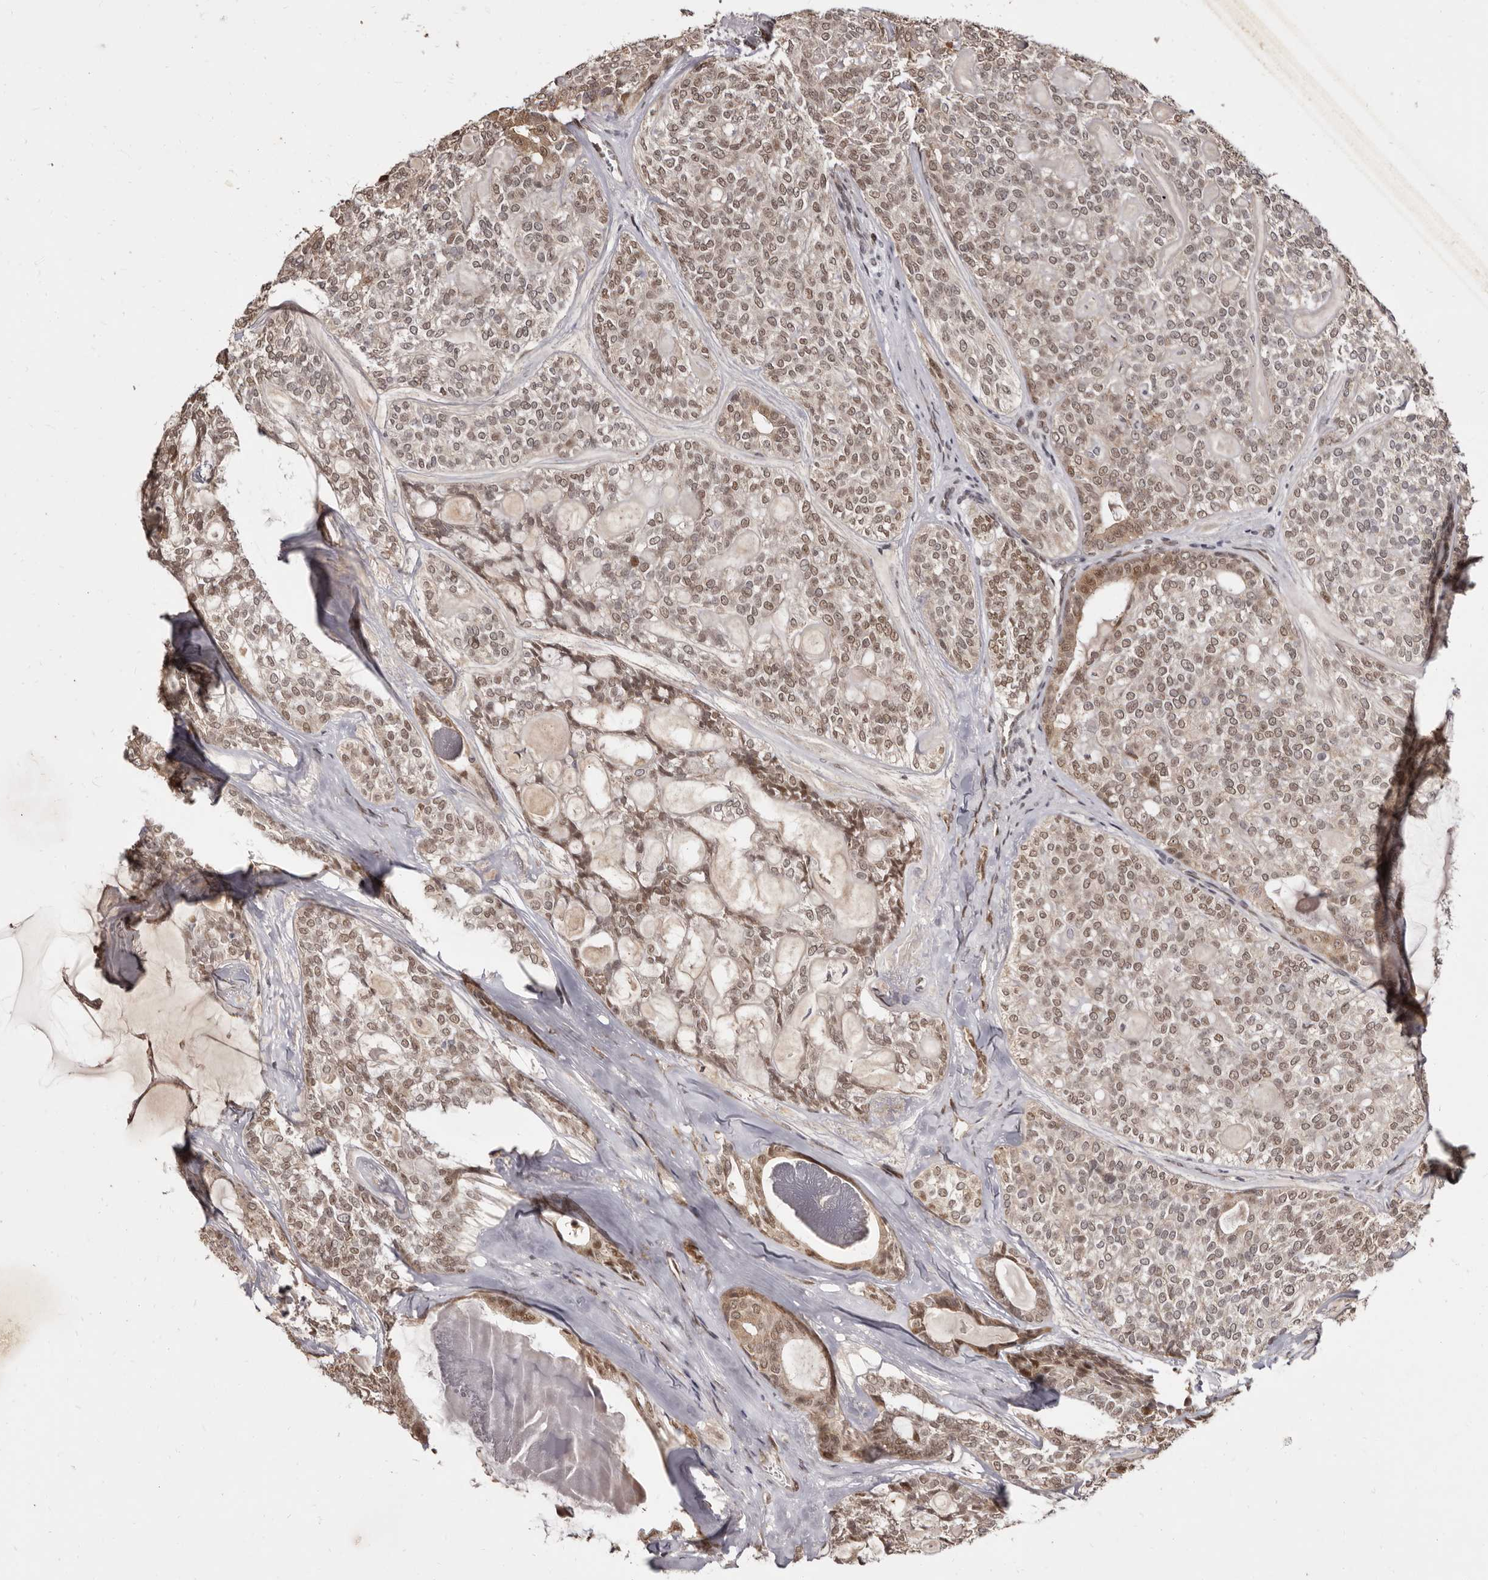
{"staining": {"intensity": "moderate", "quantity": ">75%", "location": "cytoplasmic/membranous,nuclear"}, "tissue": "head and neck cancer", "cell_type": "Tumor cells", "image_type": "cancer", "snomed": [{"axis": "morphology", "description": "Adenocarcinoma, NOS"}, {"axis": "topography", "description": "Head-Neck"}], "caption": "The micrograph exhibits staining of adenocarcinoma (head and neck), revealing moderate cytoplasmic/membranous and nuclear protein staining (brown color) within tumor cells.", "gene": "ZNF326", "patient": {"sex": "male", "age": 66}}